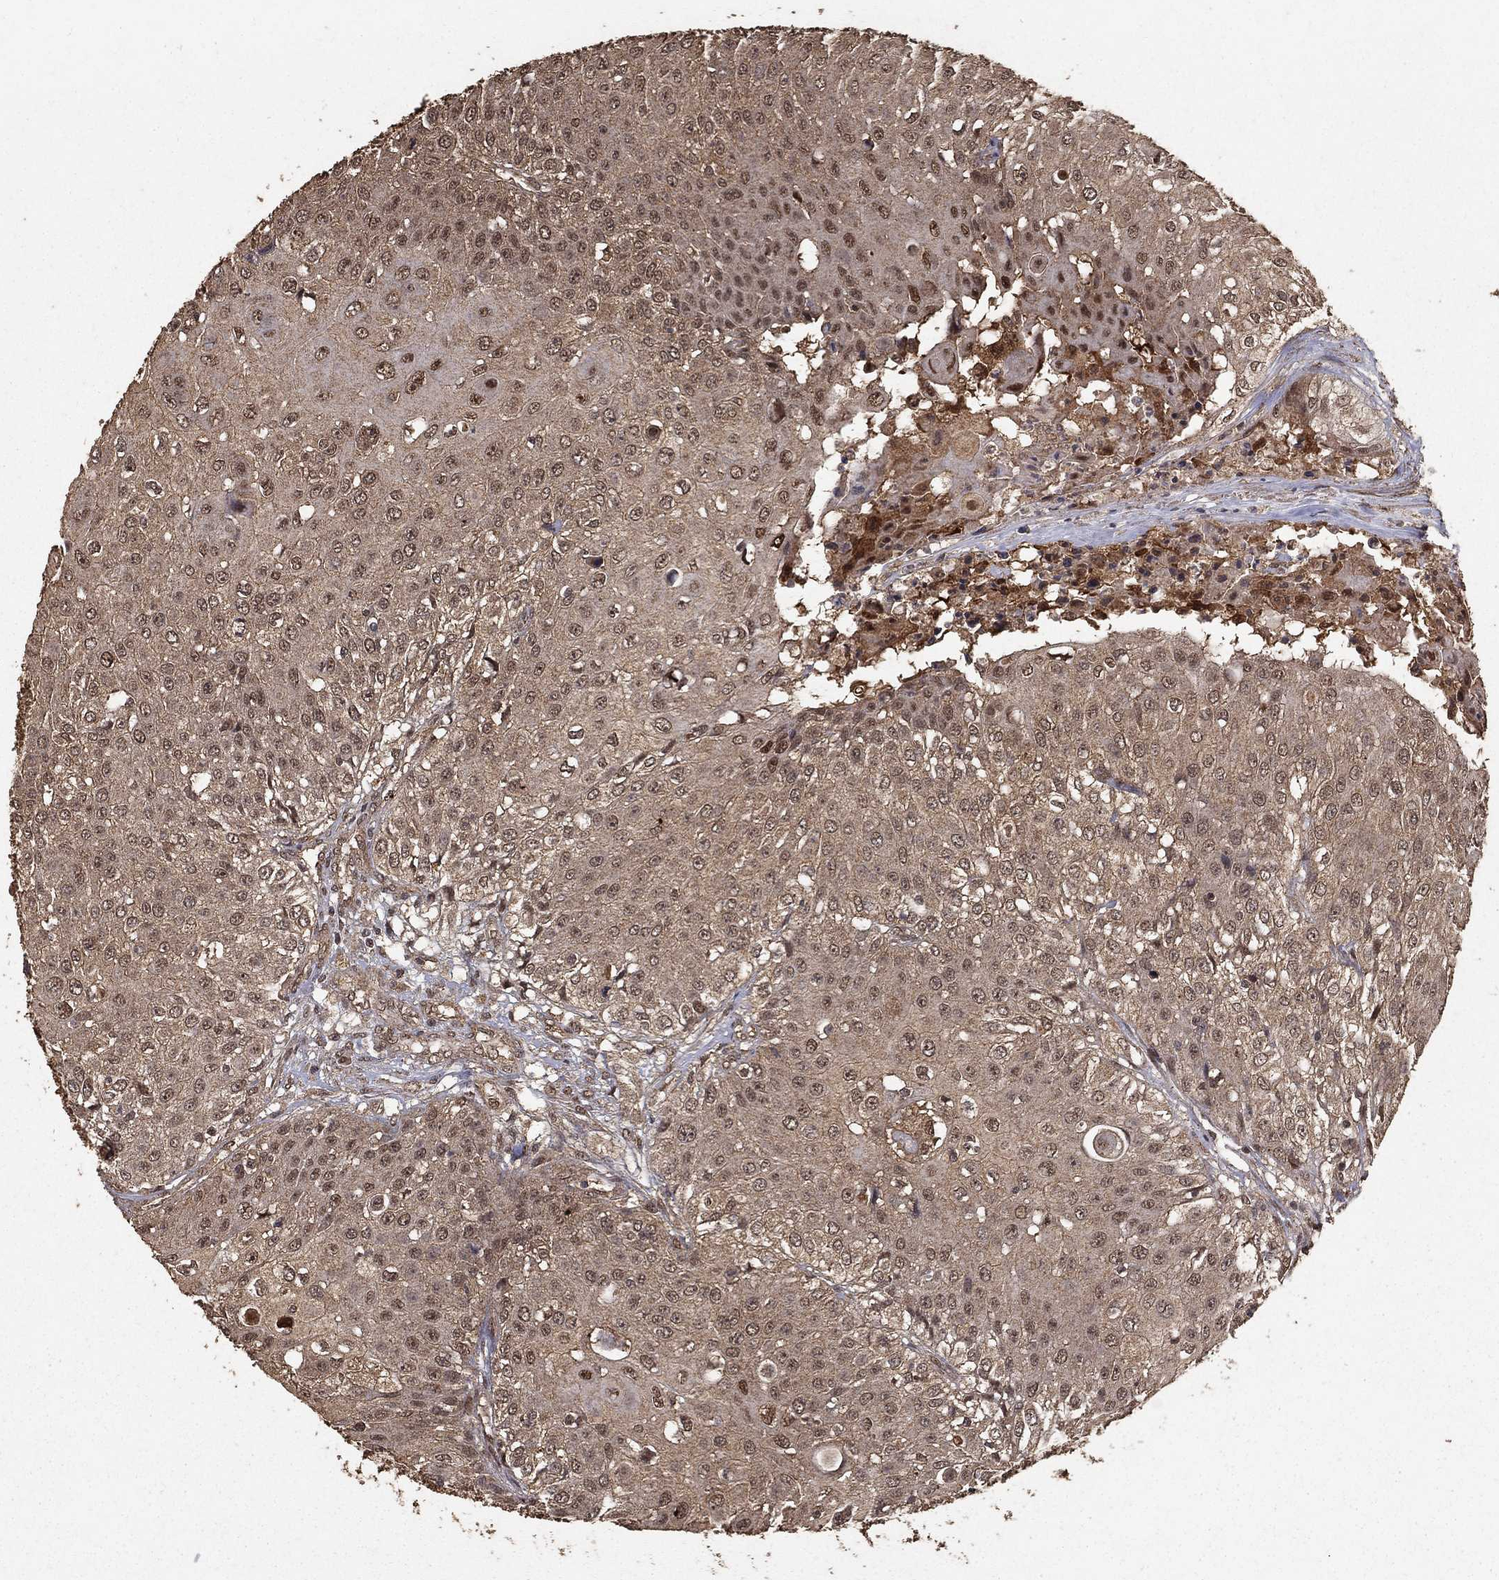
{"staining": {"intensity": "moderate", "quantity": "25%-75%", "location": "cytoplasmic/membranous,nuclear"}, "tissue": "urothelial cancer", "cell_type": "Tumor cells", "image_type": "cancer", "snomed": [{"axis": "morphology", "description": "Urothelial carcinoma, High grade"}, {"axis": "topography", "description": "Urinary bladder"}], "caption": "High-grade urothelial carcinoma tissue exhibits moderate cytoplasmic/membranous and nuclear staining in approximately 25%-75% of tumor cells", "gene": "PRDM1", "patient": {"sex": "female", "age": 79}}